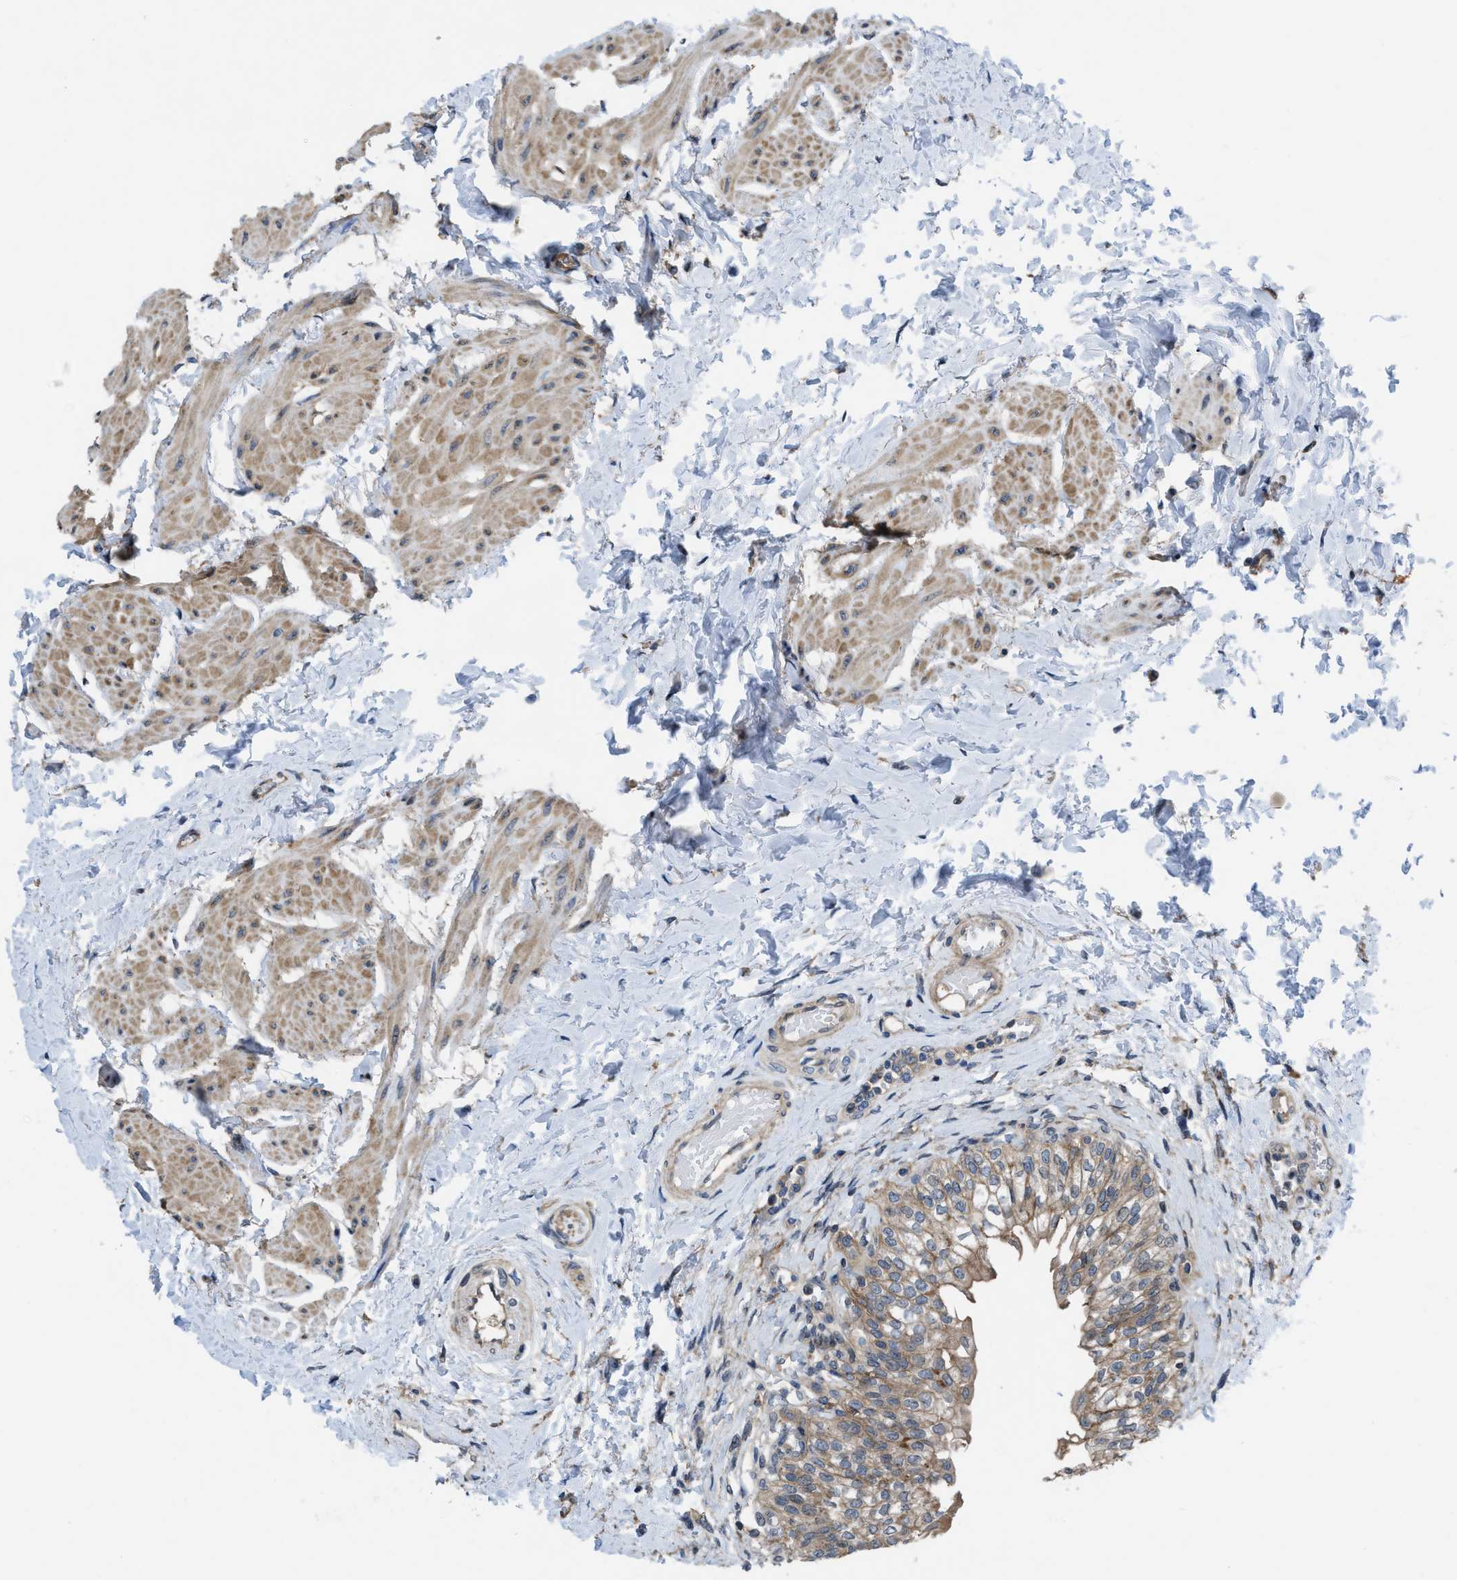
{"staining": {"intensity": "moderate", "quantity": ">75%", "location": "cytoplasmic/membranous"}, "tissue": "urinary bladder", "cell_type": "Urothelial cells", "image_type": "normal", "snomed": [{"axis": "morphology", "description": "Normal tissue, NOS"}, {"axis": "topography", "description": "Urinary bladder"}], "caption": "Immunohistochemical staining of unremarkable human urinary bladder demonstrates >75% levels of moderate cytoplasmic/membranous protein expression in about >75% of urothelial cells.", "gene": "MYO18A", "patient": {"sex": "male", "age": 55}}